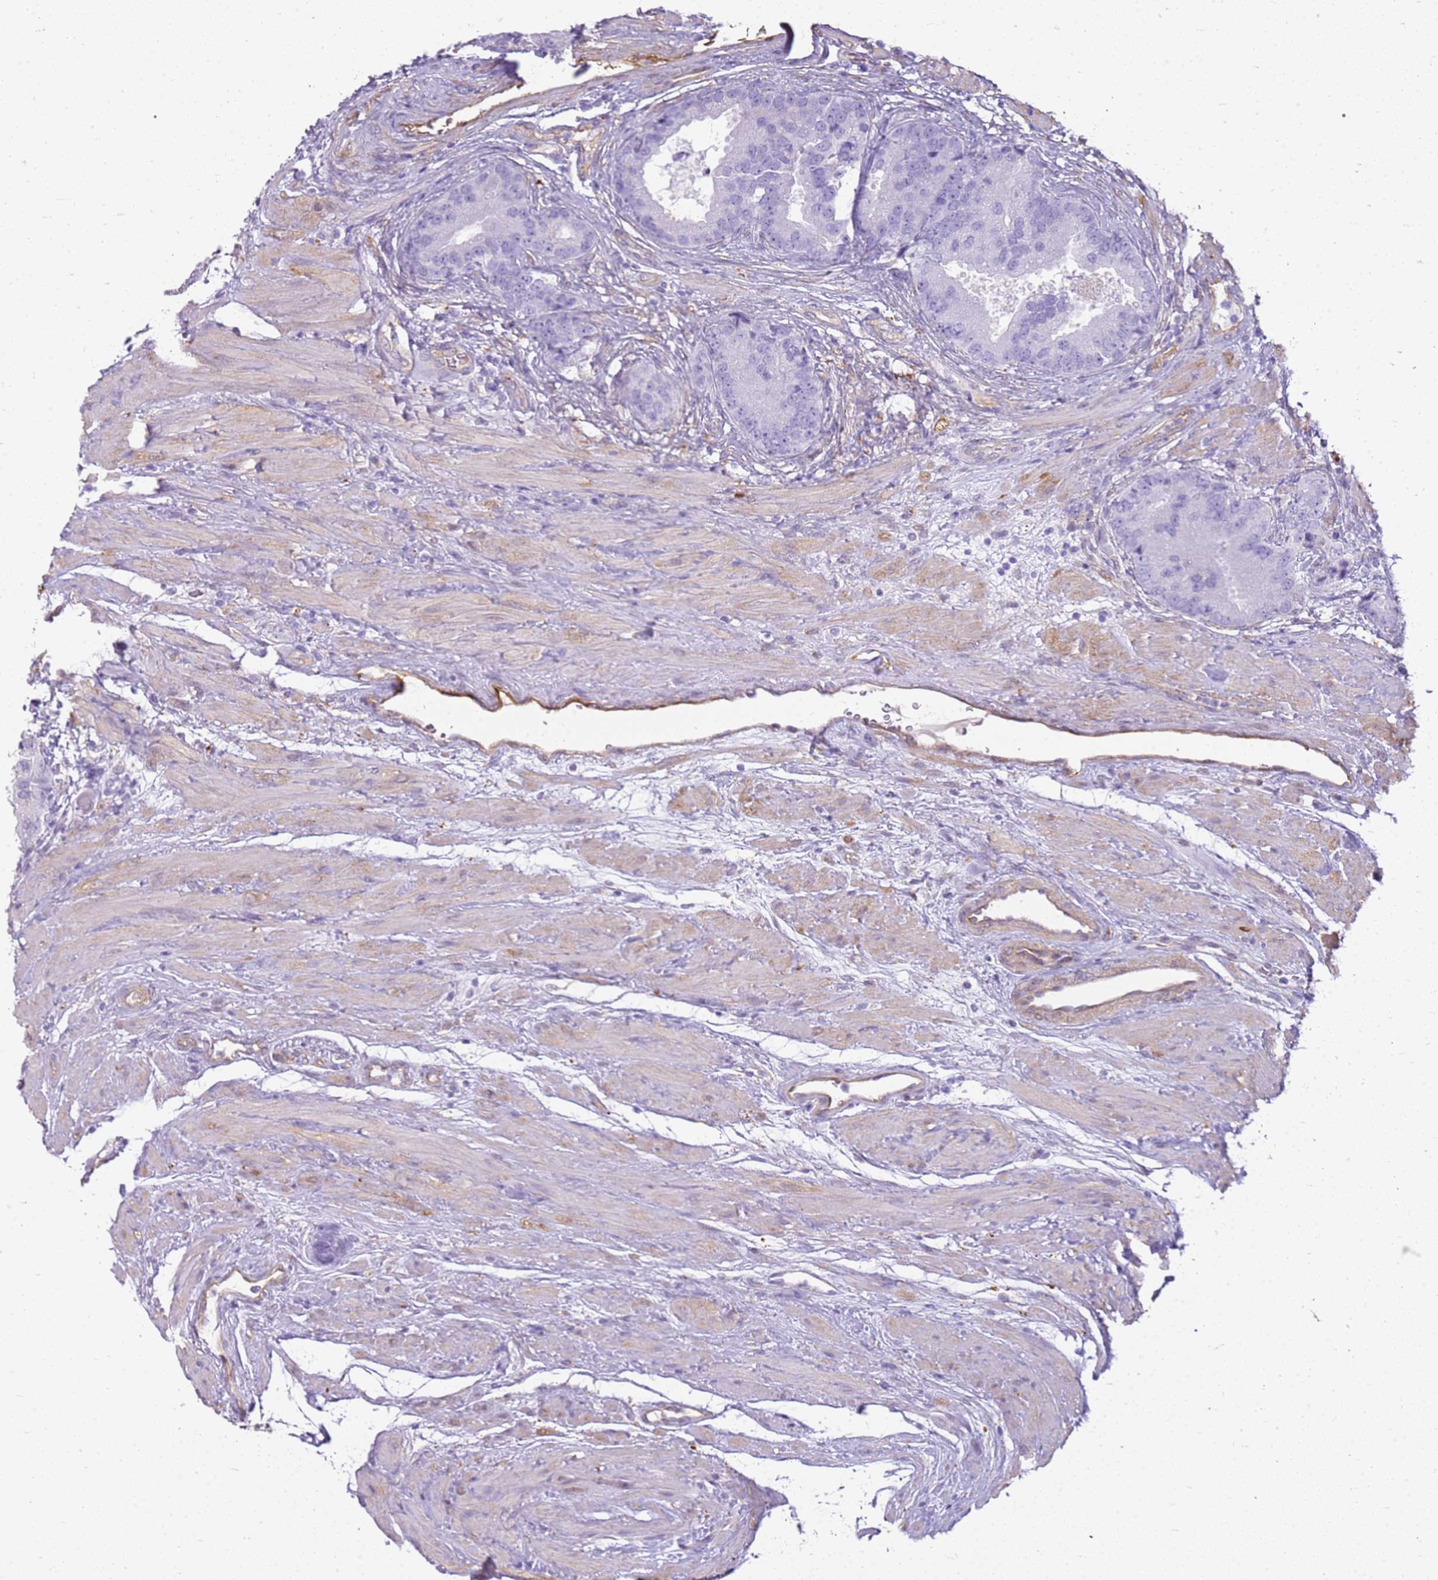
{"staining": {"intensity": "negative", "quantity": "none", "location": "none"}, "tissue": "prostate cancer", "cell_type": "Tumor cells", "image_type": "cancer", "snomed": [{"axis": "morphology", "description": "Adenocarcinoma, High grade"}, {"axis": "topography", "description": "Prostate"}], "caption": "Histopathology image shows no protein staining in tumor cells of high-grade adenocarcinoma (prostate) tissue. (Immunohistochemistry (ihc), brightfield microscopy, high magnification).", "gene": "HSPB1", "patient": {"sex": "male", "age": 70}}